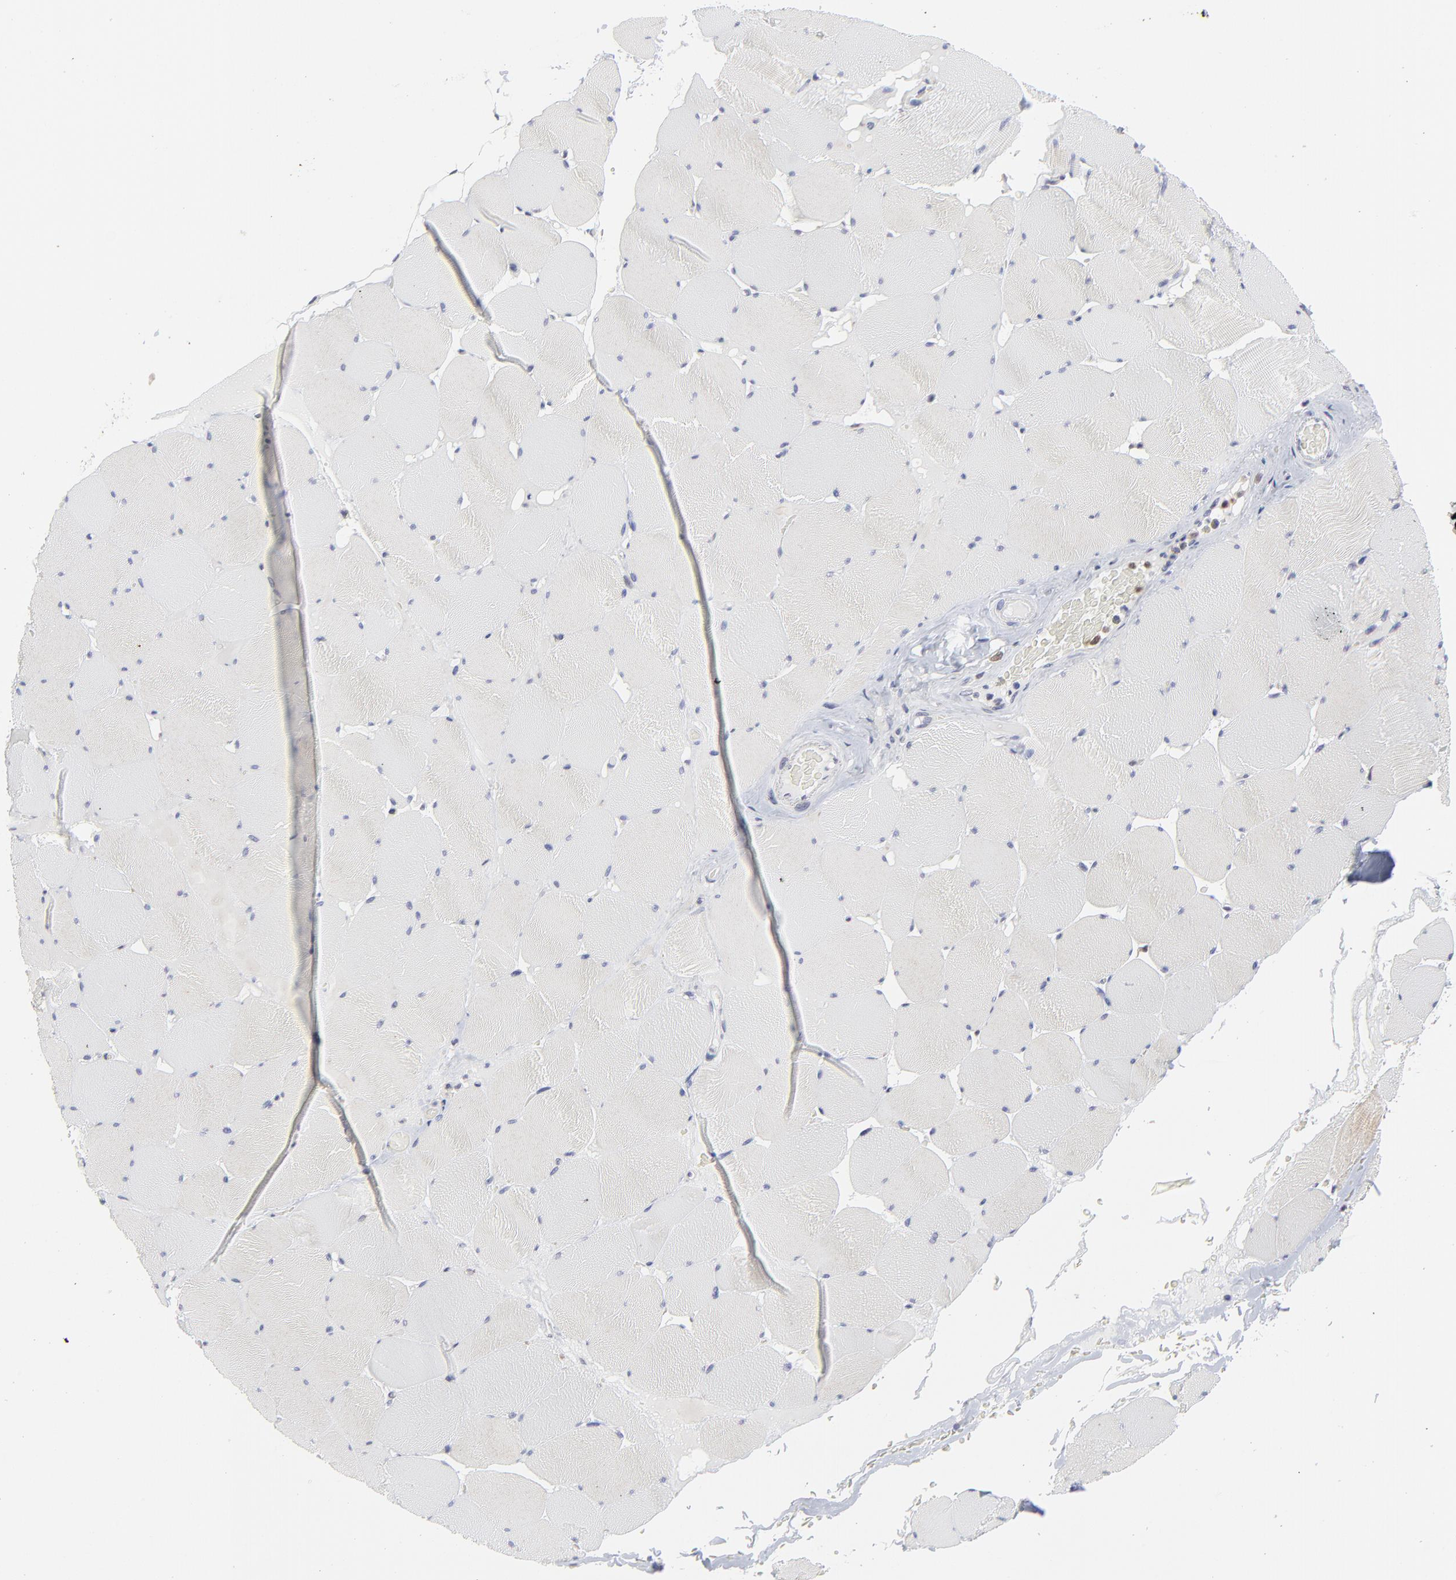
{"staining": {"intensity": "negative", "quantity": "none", "location": "none"}, "tissue": "skeletal muscle", "cell_type": "Myocytes", "image_type": "normal", "snomed": [{"axis": "morphology", "description": "Normal tissue, NOS"}, {"axis": "topography", "description": "Skeletal muscle"}], "caption": "This image is of unremarkable skeletal muscle stained with IHC to label a protein in brown with the nuclei are counter-stained blue. There is no staining in myocytes.", "gene": "NCAPH", "patient": {"sex": "male", "age": 62}}